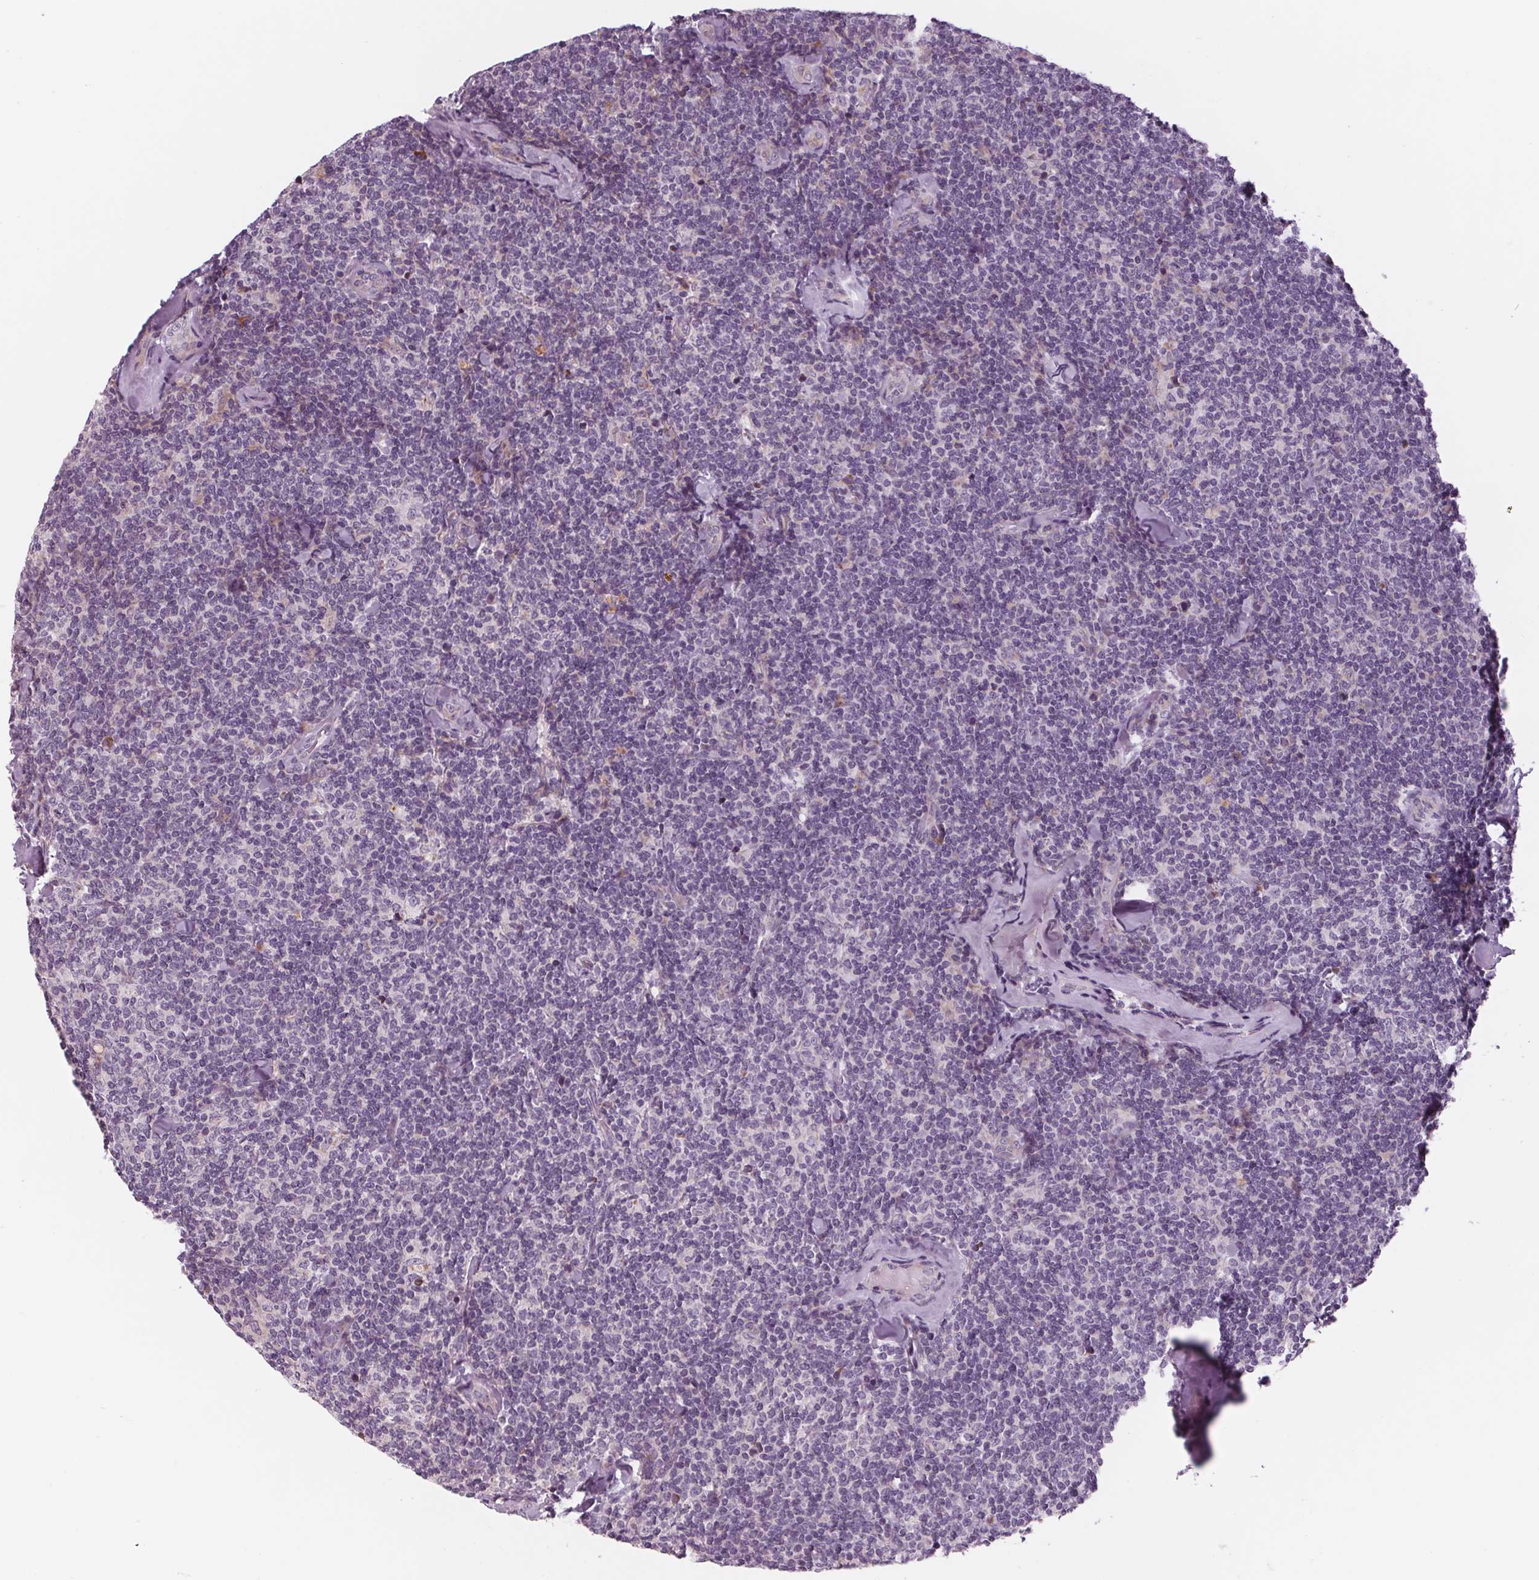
{"staining": {"intensity": "negative", "quantity": "none", "location": "none"}, "tissue": "lymphoma", "cell_type": "Tumor cells", "image_type": "cancer", "snomed": [{"axis": "morphology", "description": "Malignant lymphoma, non-Hodgkin's type, Low grade"}, {"axis": "topography", "description": "Lymph node"}], "caption": "A micrograph of human low-grade malignant lymphoma, non-Hodgkin's type is negative for staining in tumor cells.", "gene": "SAMD5", "patient": {"sex": "female", "age": 56}}